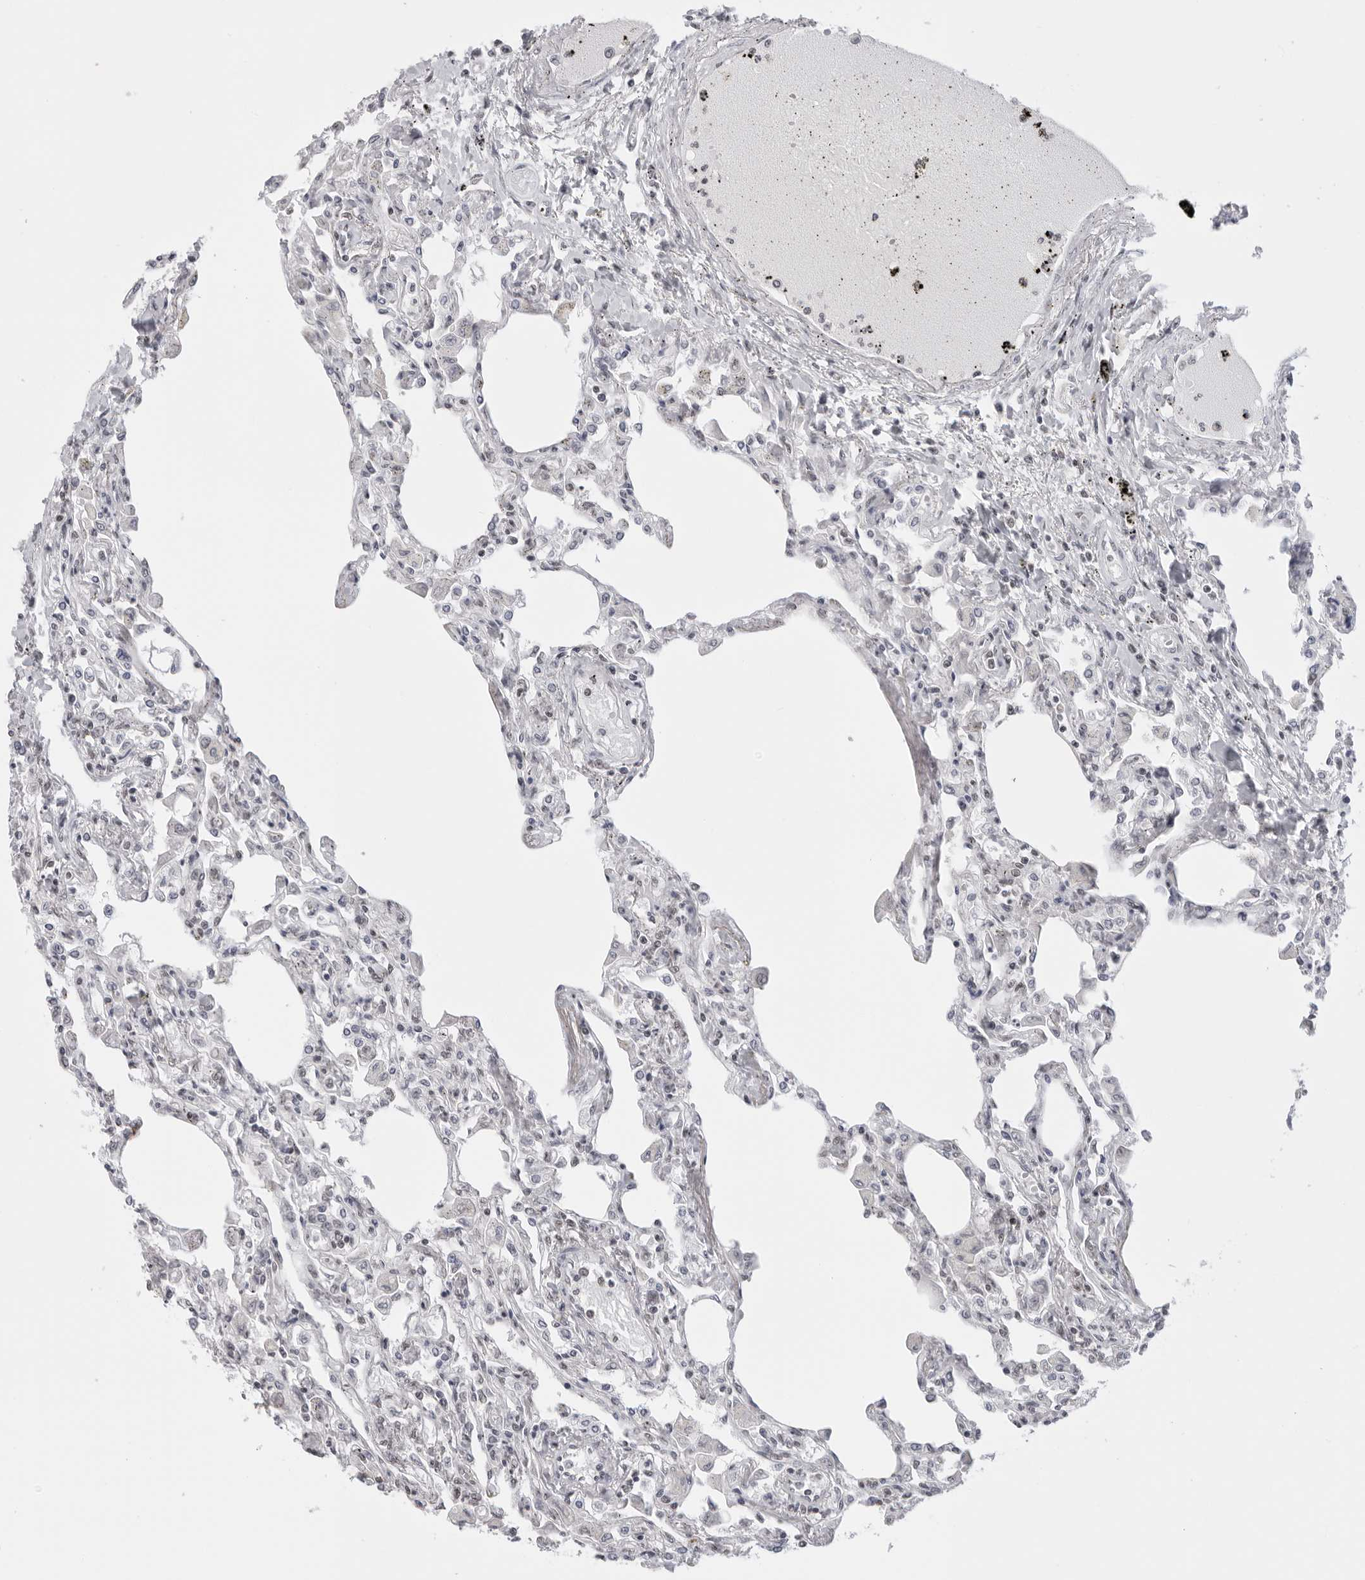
{"staining": {"intensity": "weak", "quantity": "<25%", "location": "nuclear"}, "tissue": "lung", "cell_type": "Alveolar cells", "image_type": "normal", "snomed": [{"axis": "morphology", "description": "Normal tissue, NOS"}, {"axis": "topography", "description": "Bronchus"}, {"axis": "topography", "description": "Lung"}], "caption": "The micrograph shows no staining of alveolar cells in normal lung. (Brightfield microscopy of DAB (3,3'-diaminobenzidine) immunohistochemistry at high magnification).", "gene": "RPA2", "patient": {"sex": "female", "age": 49}}